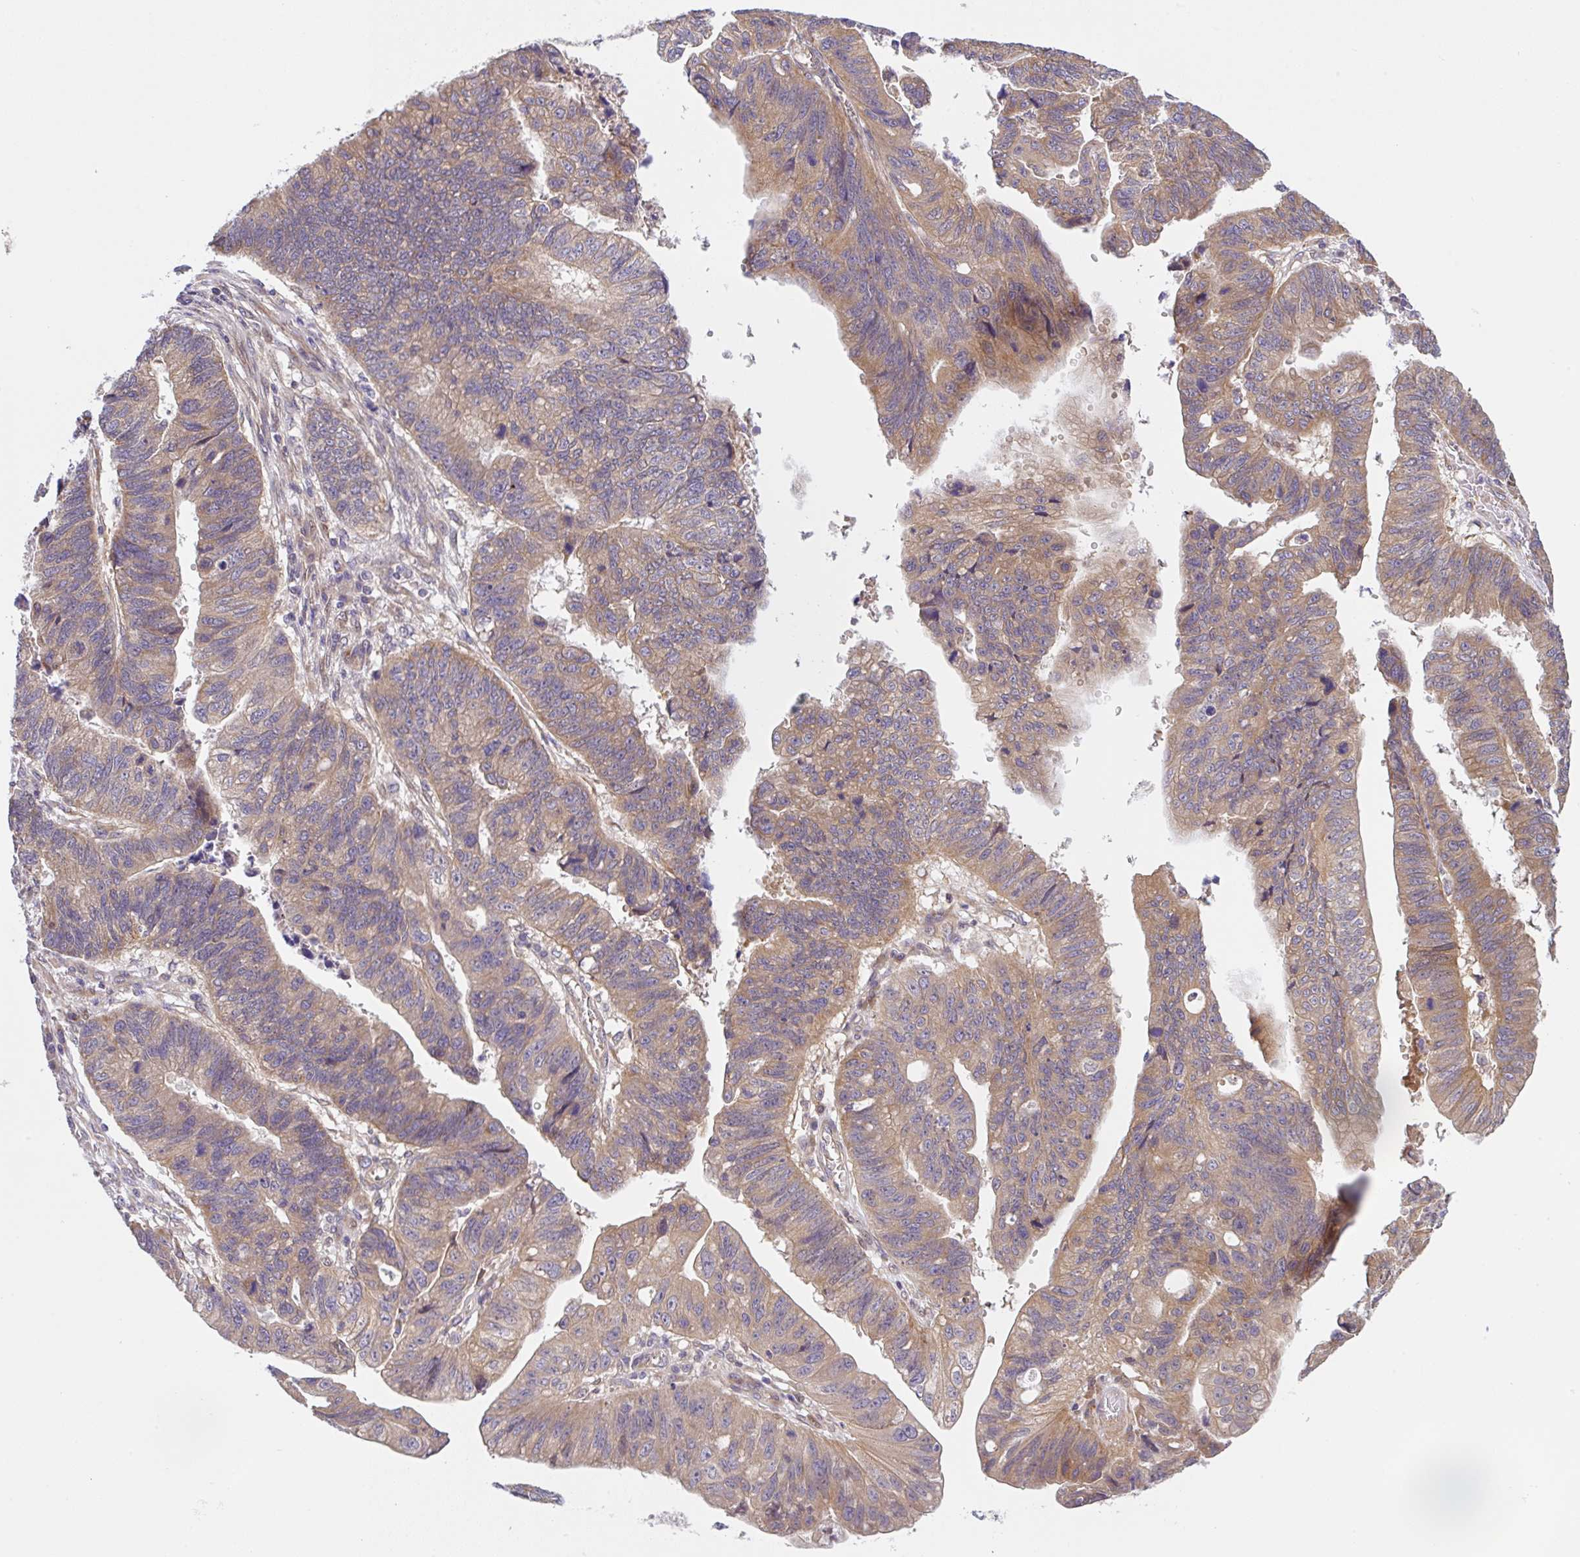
{"staining": {"intensity": "moderate", "quantity": "25%-75%", "location": "cytoplasmic/membranous"}, "tissue": "stomach cancer", "cell_type": "Tumor cells", "image_type": "cancer", "snomed": [{"axis": "morphology", "description": "Adenocarcinoma, NOS"}, {"axis": "topography", "description": "Stomach"}], "caption": "DAB immunohistochemical staining of stomach cancer (adenocarcinoma) shows moderate cytoplasmic/membranous protein expression in approximately 25%-75% of tumor cells. Nuclei are stained in blue.", "gene": "UBE4A", "patient": {"sex": "male", "age": 59}}